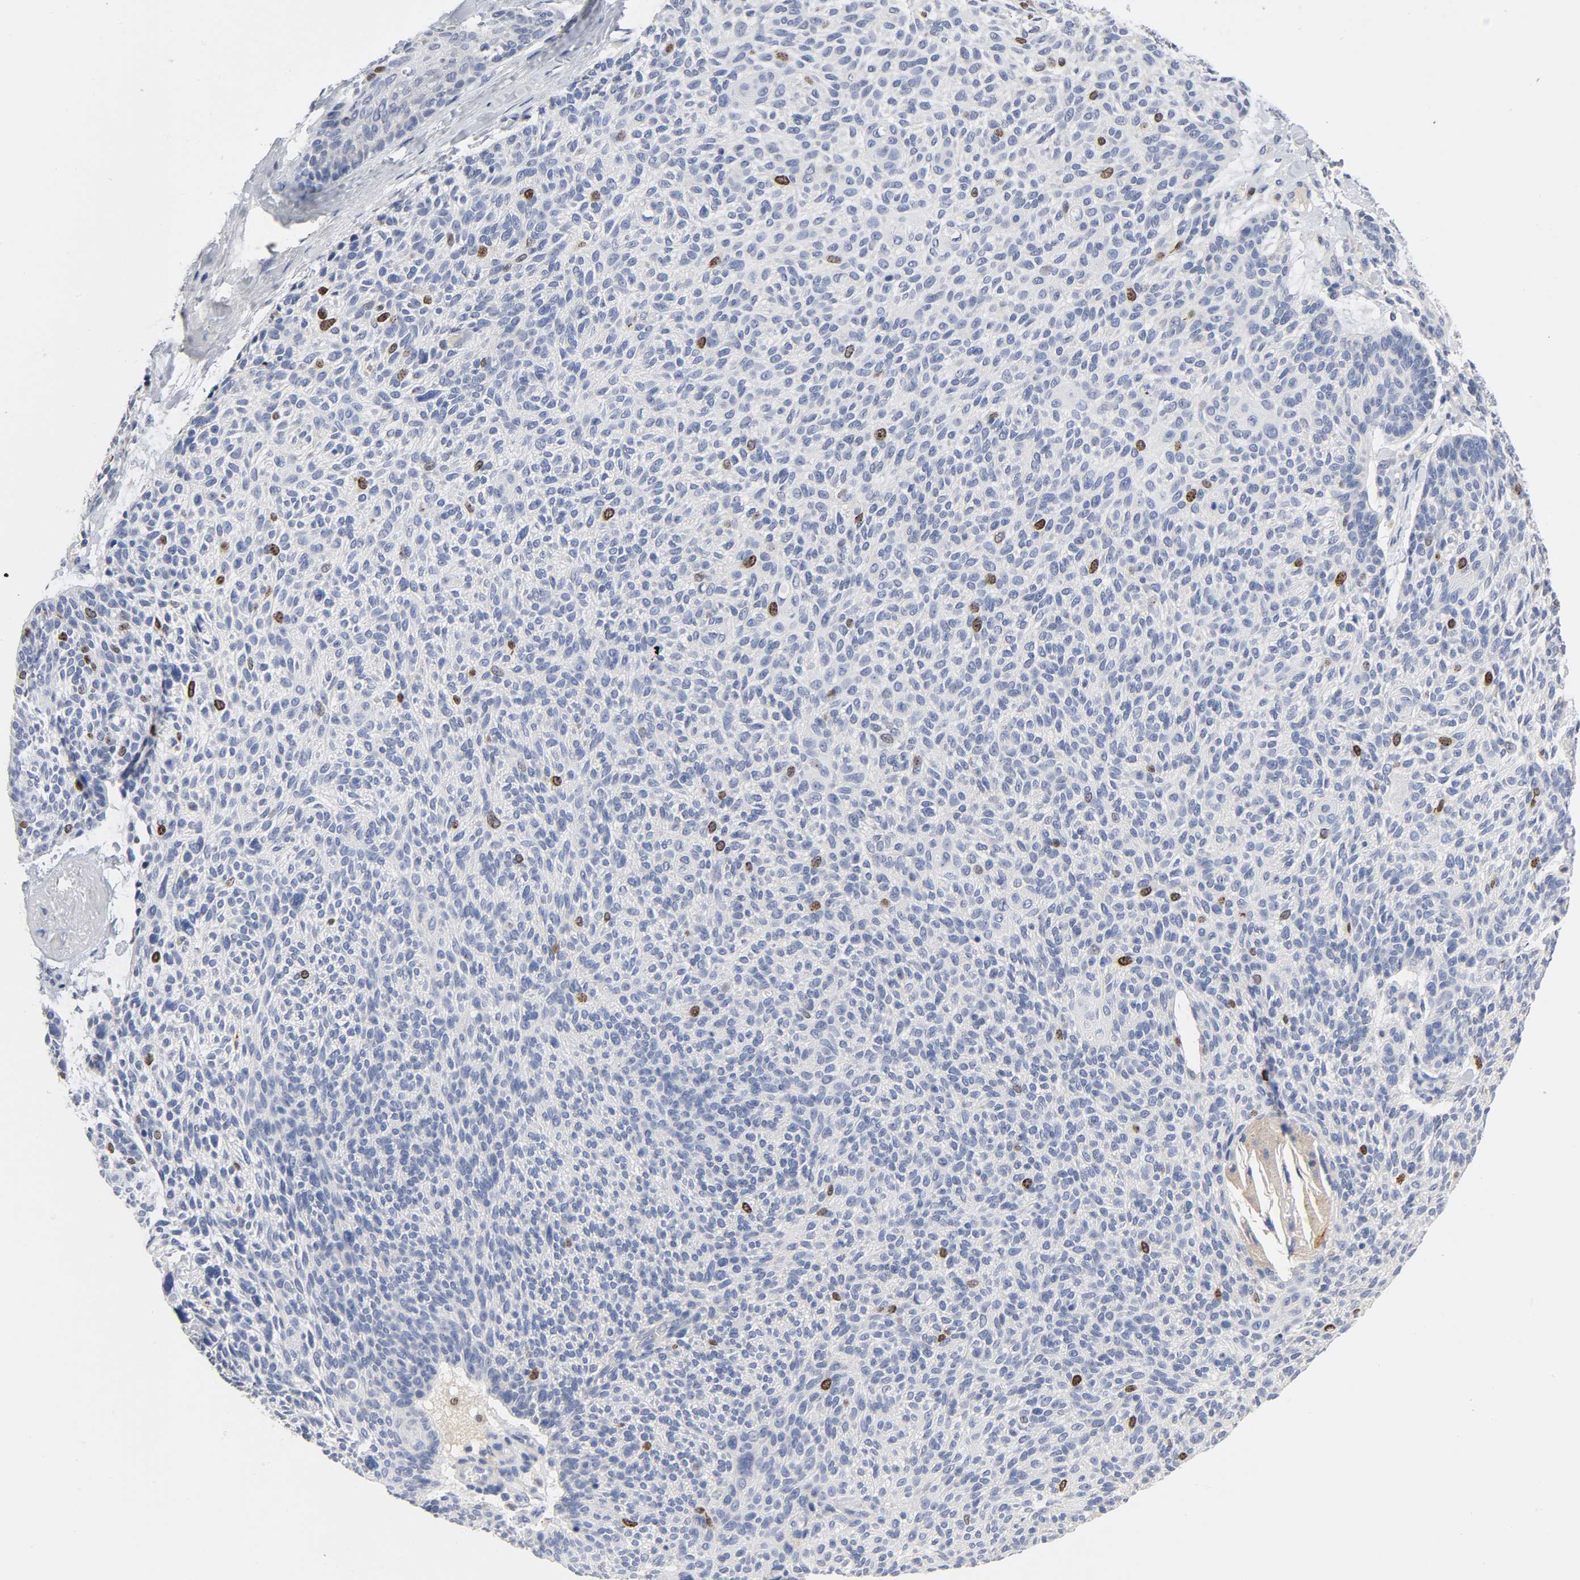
{"staining": {"intensity": "moderate", "quantity": "<25%", "location": "nuclear"}, "tissue": "skin cancer", "cell_type": "Tumor cells", "image_type": "cancer", "snomed": [{"axis": "morphology", "description": "Normal tissue, NOS"}, {"axis": "morphology", "description": "Basal cell carcinoma"}, {"axis": "topography", "description": "Skin"}], "caption": "Immunohistochemistry (IHC) of basal cell carcinoma (skin) reveals low levels of moderate nuclear positivity in about <25% of tumor cells.", "gene": "BIRC5", "patient": {"sex": "female", "age": 70}}